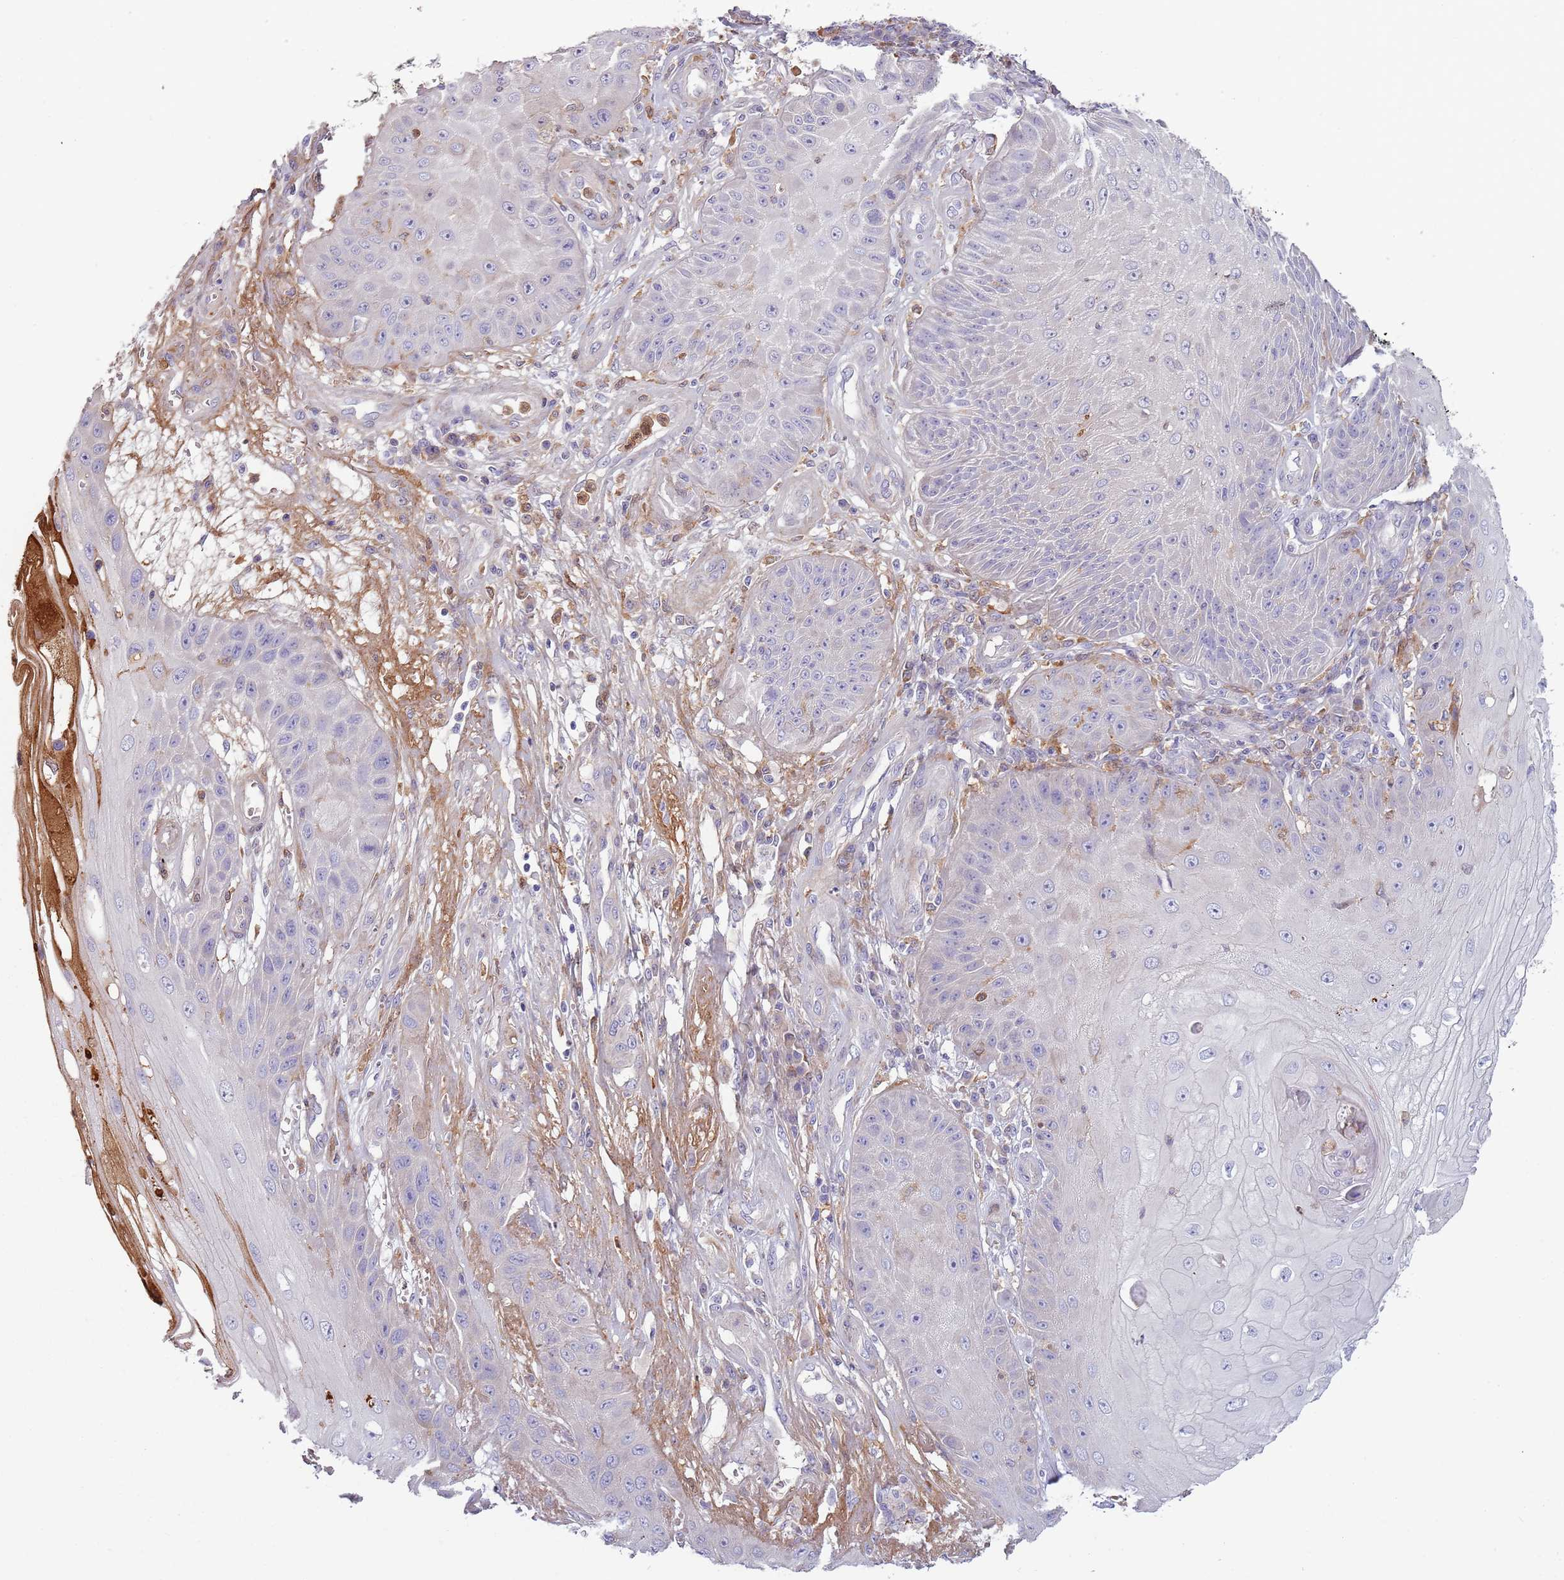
{"staining": {"intensity": "negative", "quantity": "none", "location": "none"}, "tissue": "skin cancer", "cell_type": "Tumor cells", "image_type": "cancer", "snomed": [{"axis": "morphology", "description": "Squamous cell carcinoma, NOS"}, {"axis": "topography", "description": "Skin"}], "caption": "An IHC photomicrograph of squamous cell carcinoma (skin) is shown. There is no staining in tumor cells of squamous cell carcinoma (skin).", "gene": "NADK", "patient": {"sex": "male", "age": 70}}